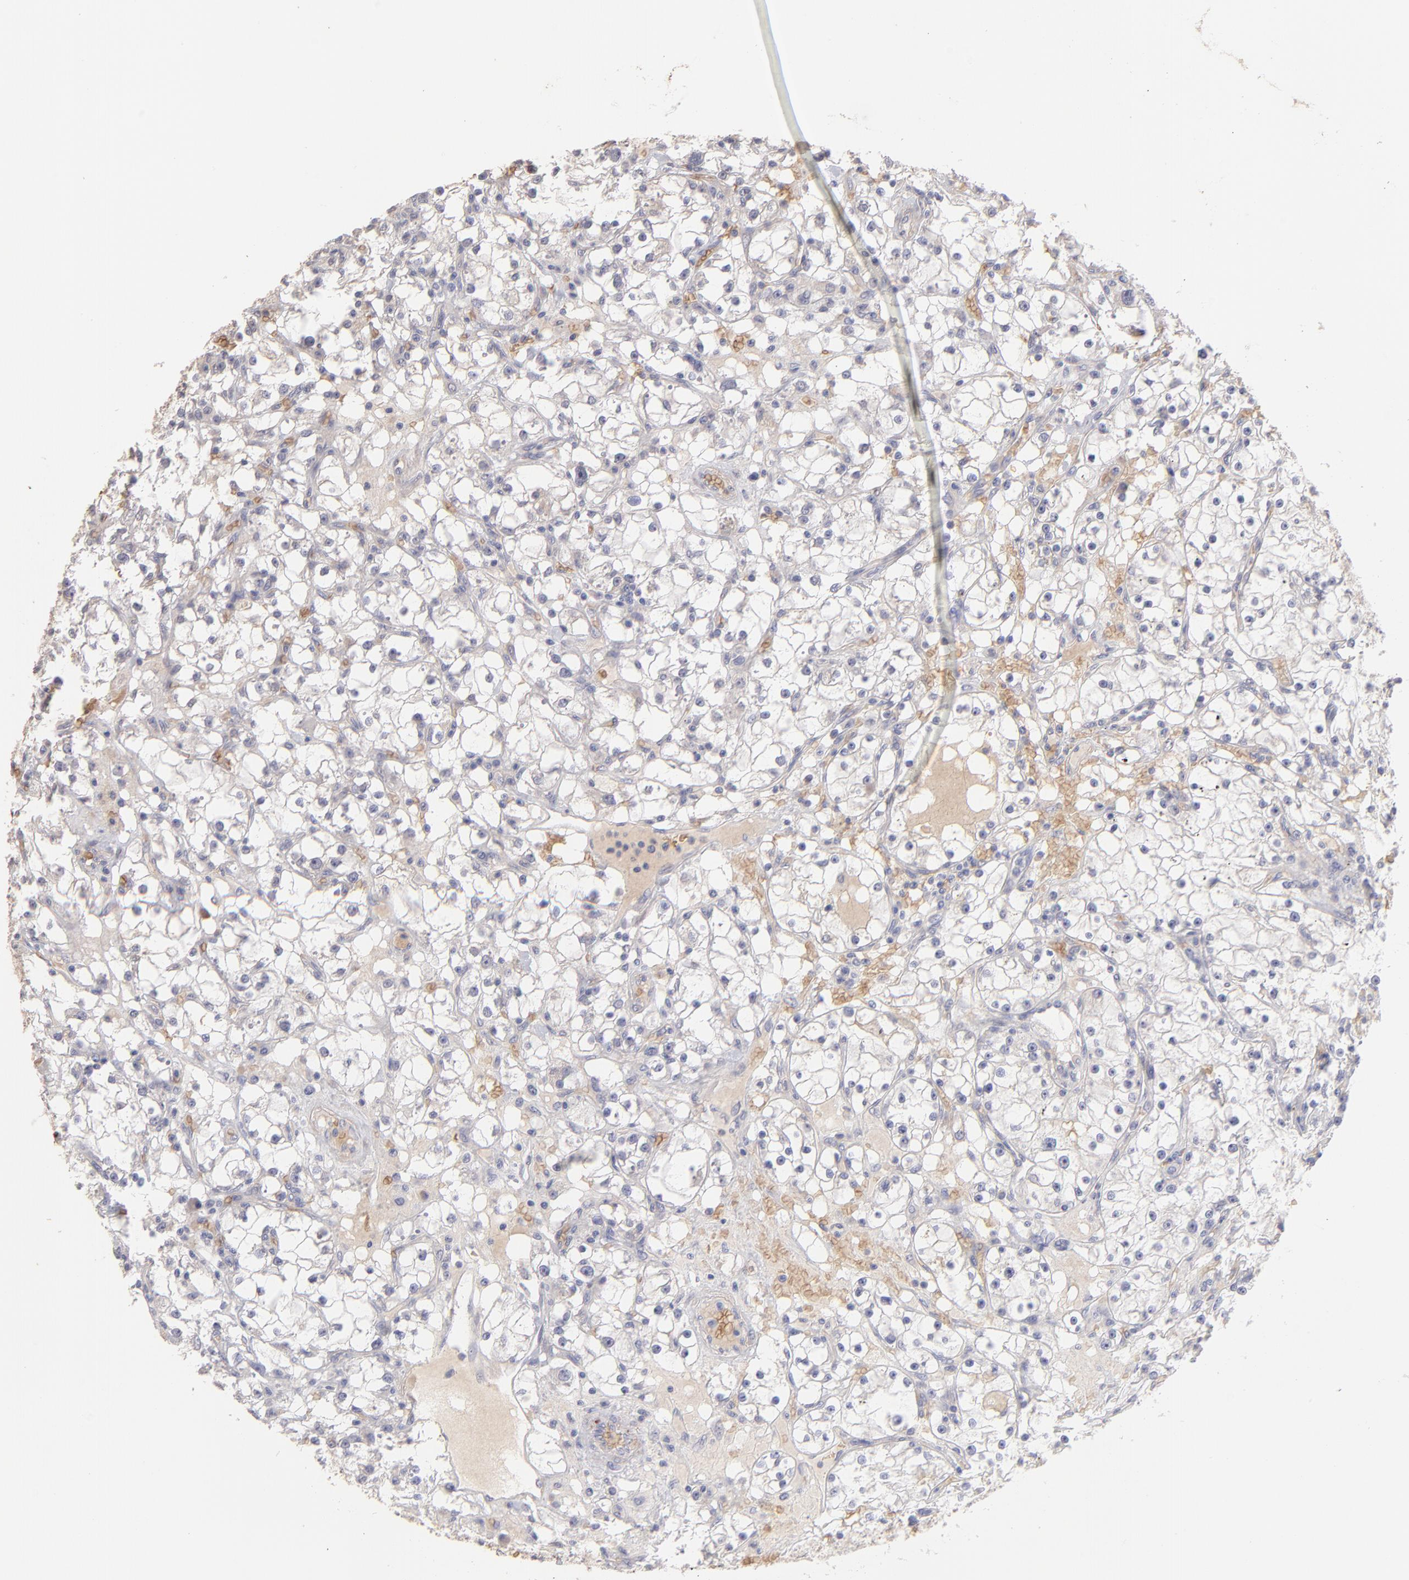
{"staining": {"intensity": "negative", "quantity": "none", "location": "none"}, "tissue": "renal cancer", "cell_type": "Tumor cells", "image_type": "cancer", "snomed": [{"axis": "morphology", "description": "Adenocarcinoma, NOS"}, {"axis": "topography", "description": "Kidney"}], "caption": "This is an immunohistochemistry image of human adenocarcinoma (renal). There is no expression in tumor cells.", "gene": "F13B", "patient": {"sex": "male", "age": 56}}